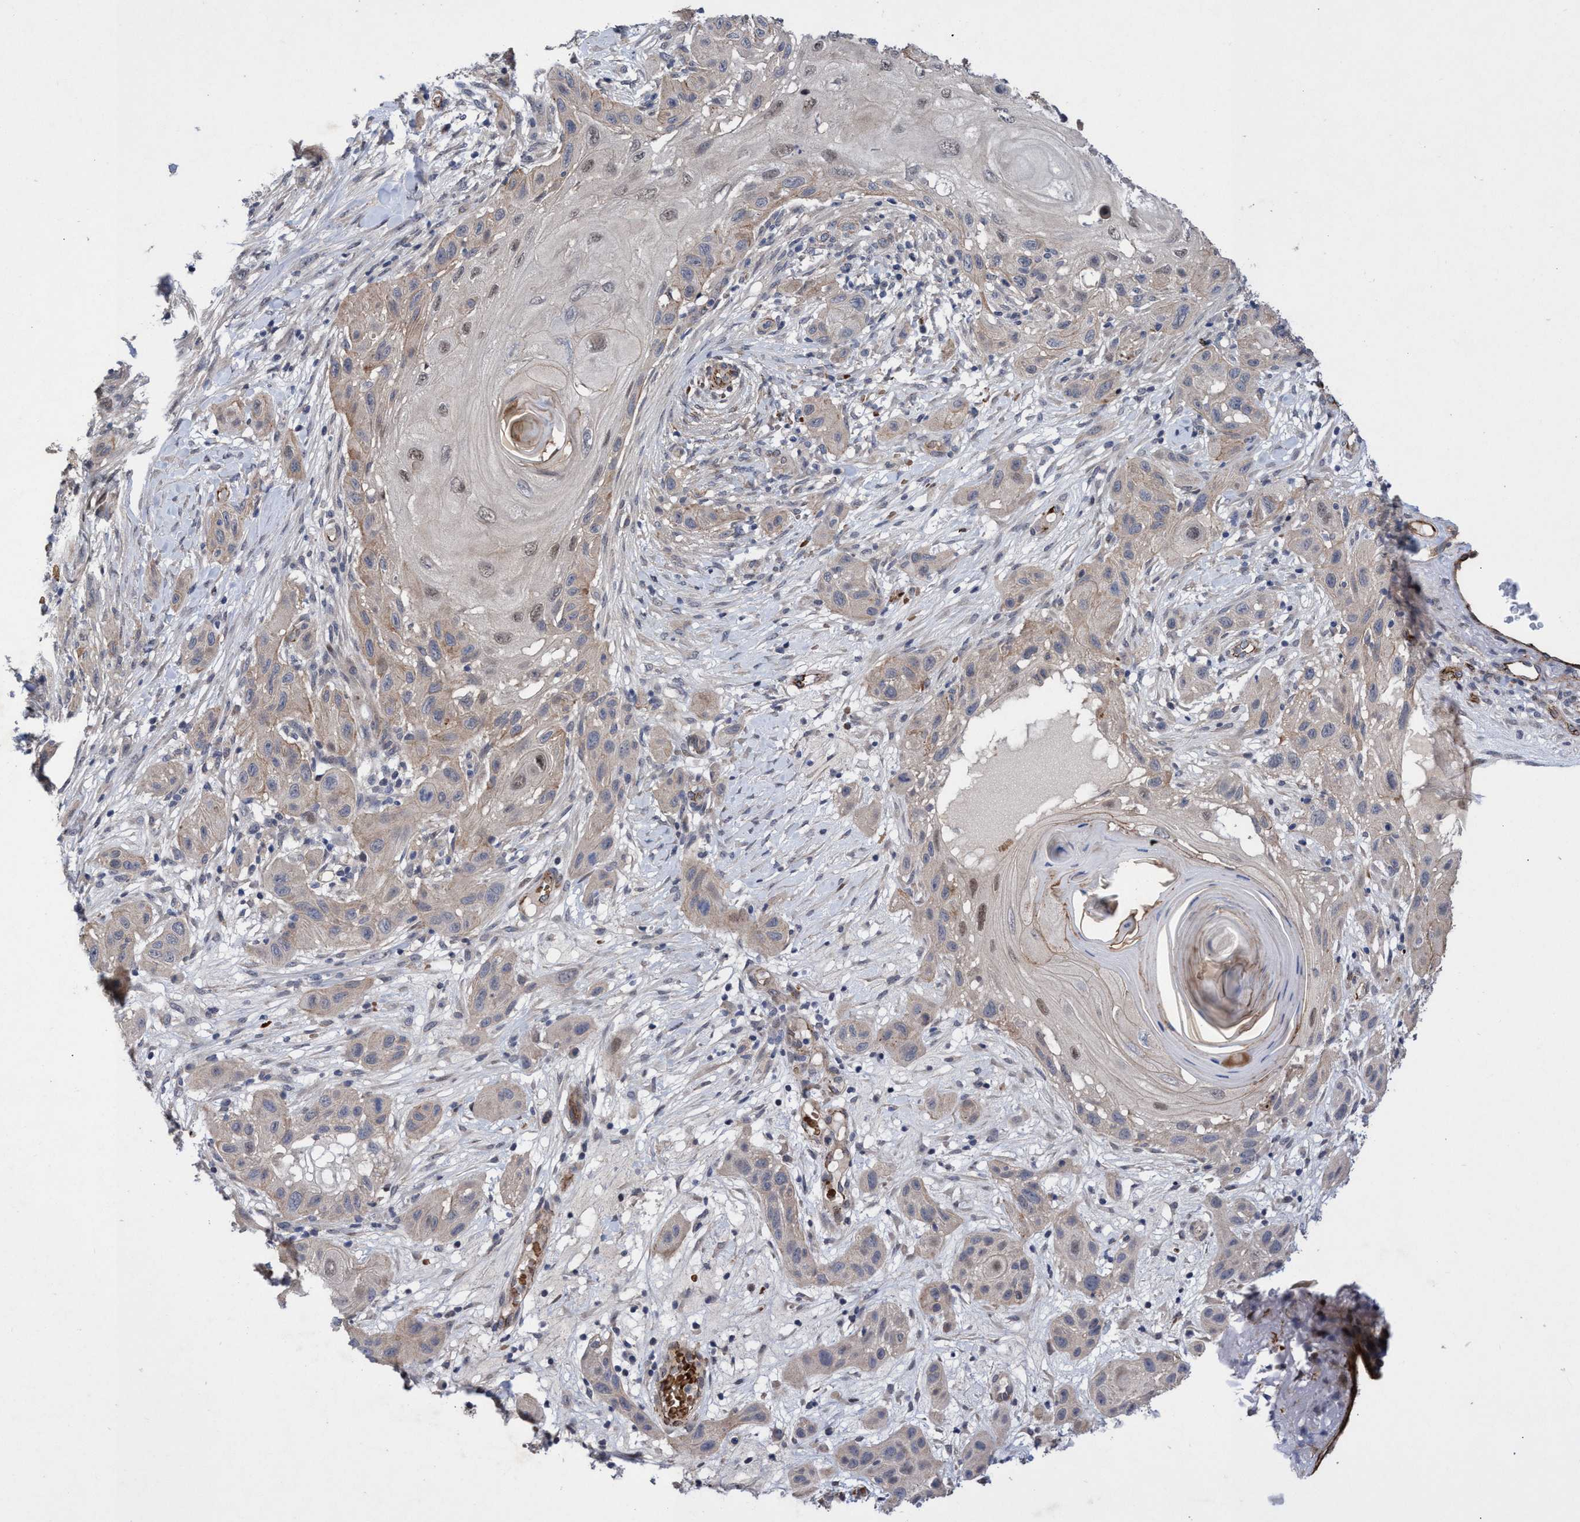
{"staining": {"intensity": "moderate", "quantity": "<25%", "location": "cytoplasmic/membranous,nuclear"}, "tissue": "skin cancer", "cell_type": "Tumor cells", "image_type": "cancer", "snomed": [{"axis": "morphology", "description": "Squamous cell carcinoma, NOS"}, {"axis": "topography", "description": "Skin"}], "caption": "The immunohistochemical stain highlights moderate cytoplasmic/membranous and nuclear staining in tumor cells of squamous cell carcinoma (skin) tissue. Ihc stains the protein in brown and the nuclei are stained blue.", "gene": "ZNF750", "patient": {"sex": "female", "age": 96}}